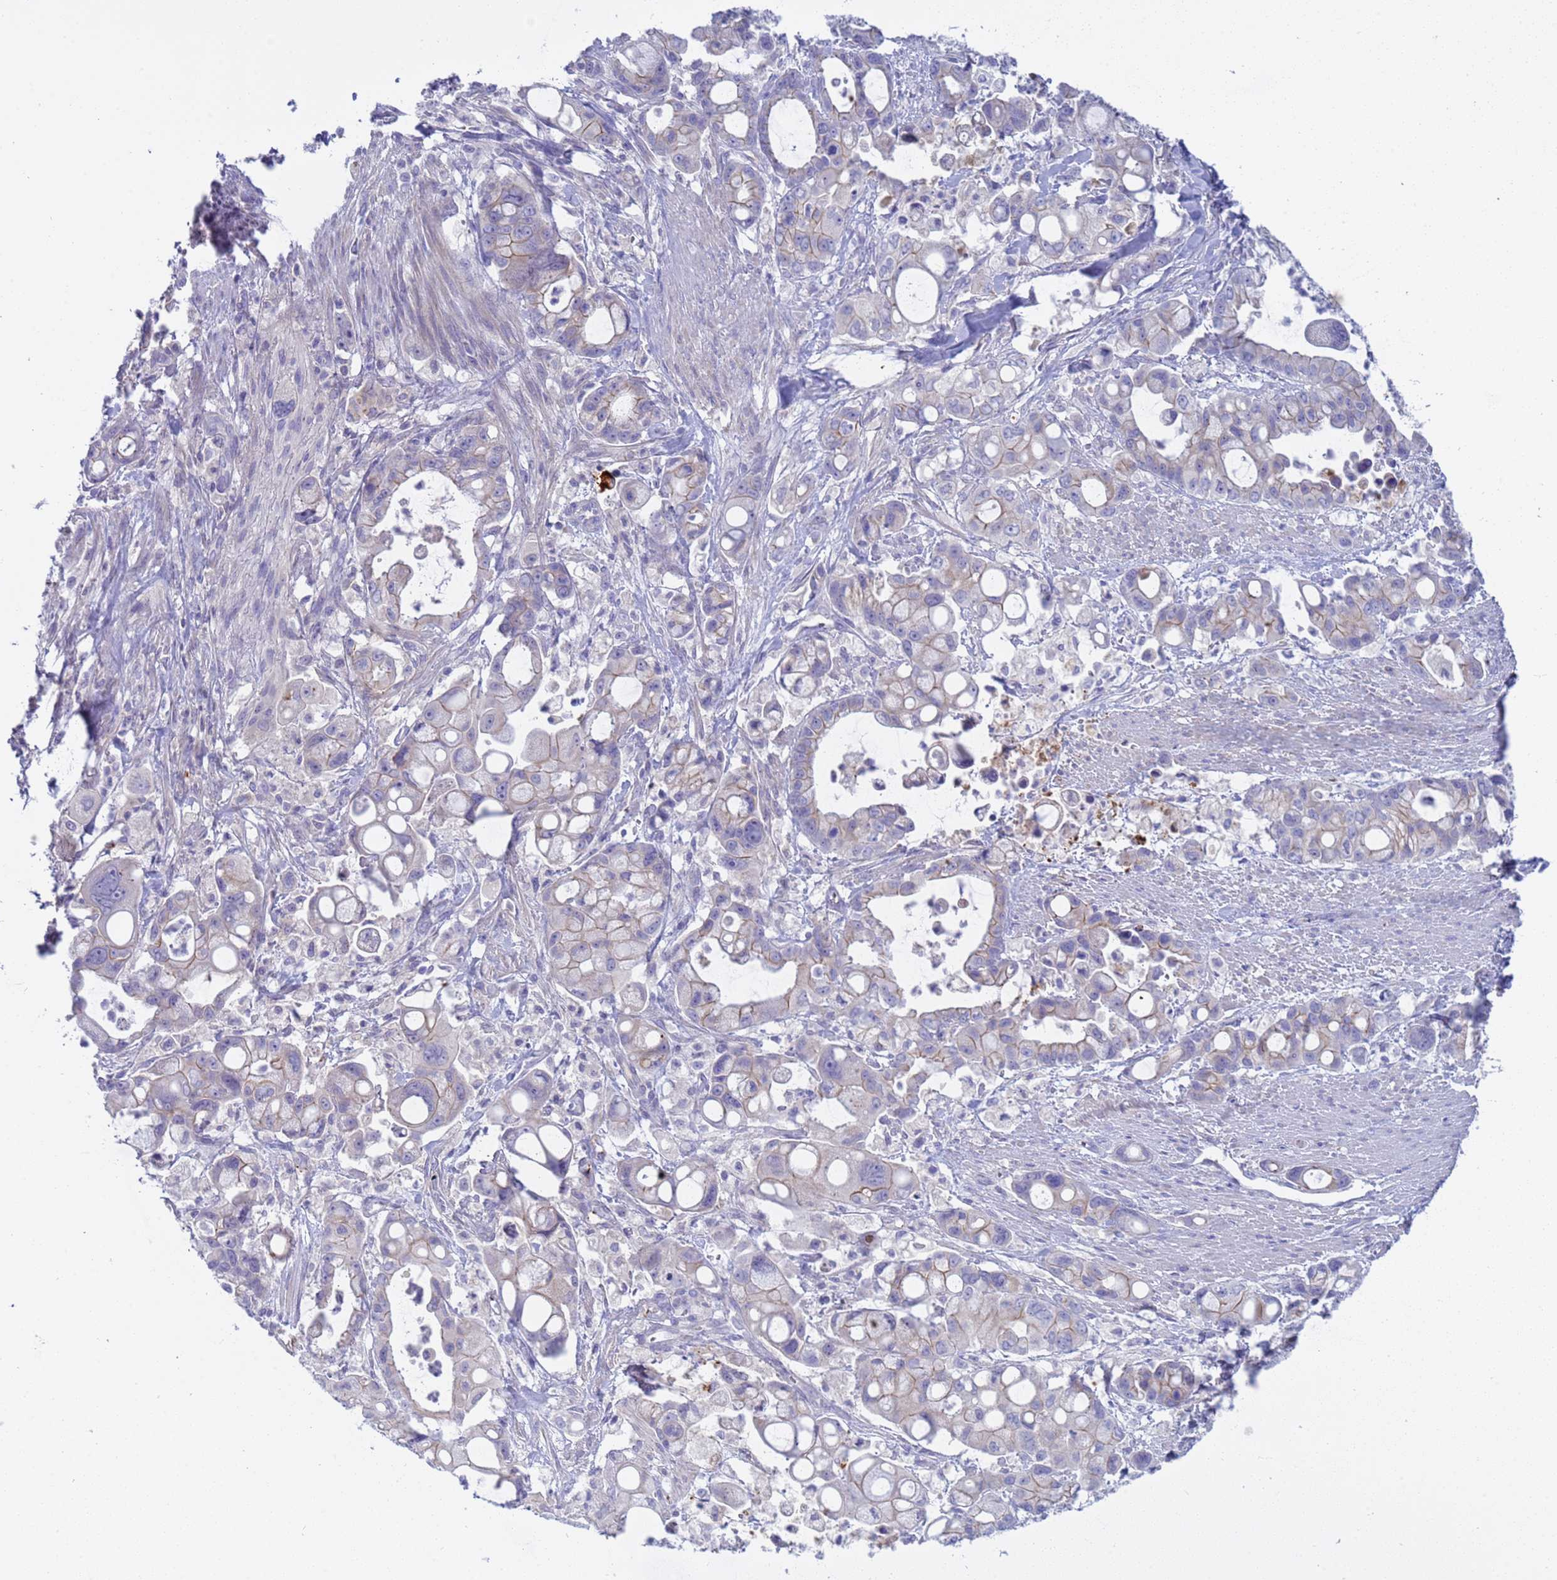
{"staining": {"intensity": "weak", "quantity": "<25%", "location": "cytoplasmic/membranous"}, "tissue": "pancreatic cancer", "cell_type": "Tumor cells", "image_type": "cancer", "snomed": [{"axis": "morphology", "description": "Adenocarcinoma, NOS"}, {"axis": "topography", "description": "Pancreas"}], "caption": "Immunohistochemistry histopathology image of neoplastic tissue: adenocarcinoma (pancreatic) stained with DAB displays no significant protein positivity in tumor cells.", "gene": "C4orf46", "patient": {"sex": "male", "age": 68}}